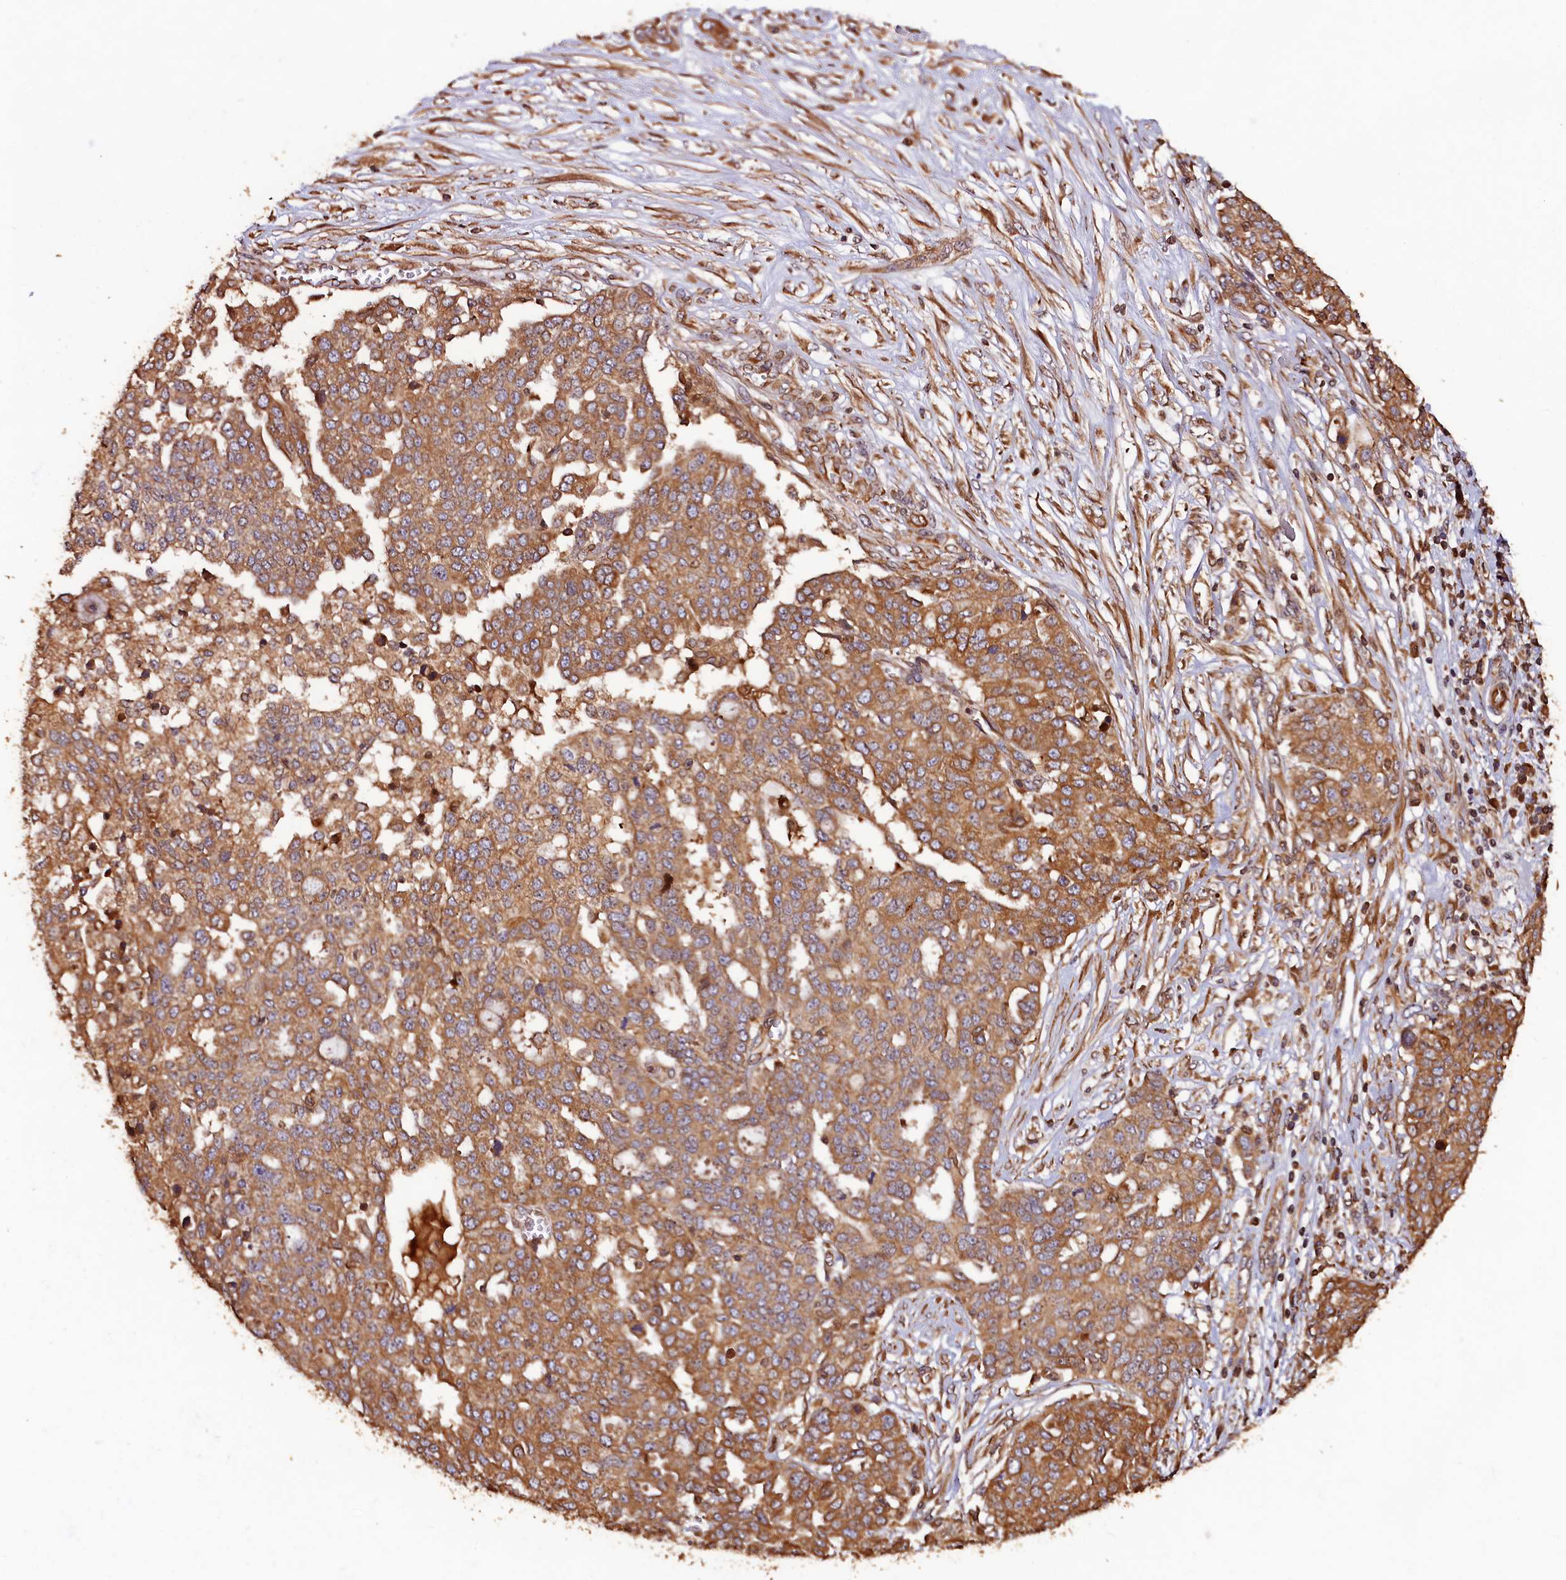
{"staining": {"intensity": "moderate", "quantity": ">75%", "location": "cytoplasmic/membranous"}, "tissue": "ovarian cancer", "cell_type": "Tumor cells", "image_type": "cancer", "snomed": [{"axis": "morphology", "description": "Cystadenocarcinoma, serous, NOS"}, {"axis": "topography", "description": "Soft tissue"}, {"axis": "topography", "description": "Ovary"}], "caption": "High-magnification brightfield microscopy of ovarian cancer (serous cystadenocarcinoma) stained with DAB (brown) and counterstained with hematoxylin (blue). tumor cells exhibit moderate cytoplasmic/membranous positivity is seen in approximately>75% of cells. The protein of interest is shown in brown color, while the nuclei are stained blue.", "gene": "HMOX2", "patient": {"sex": "female", "age": 57}}